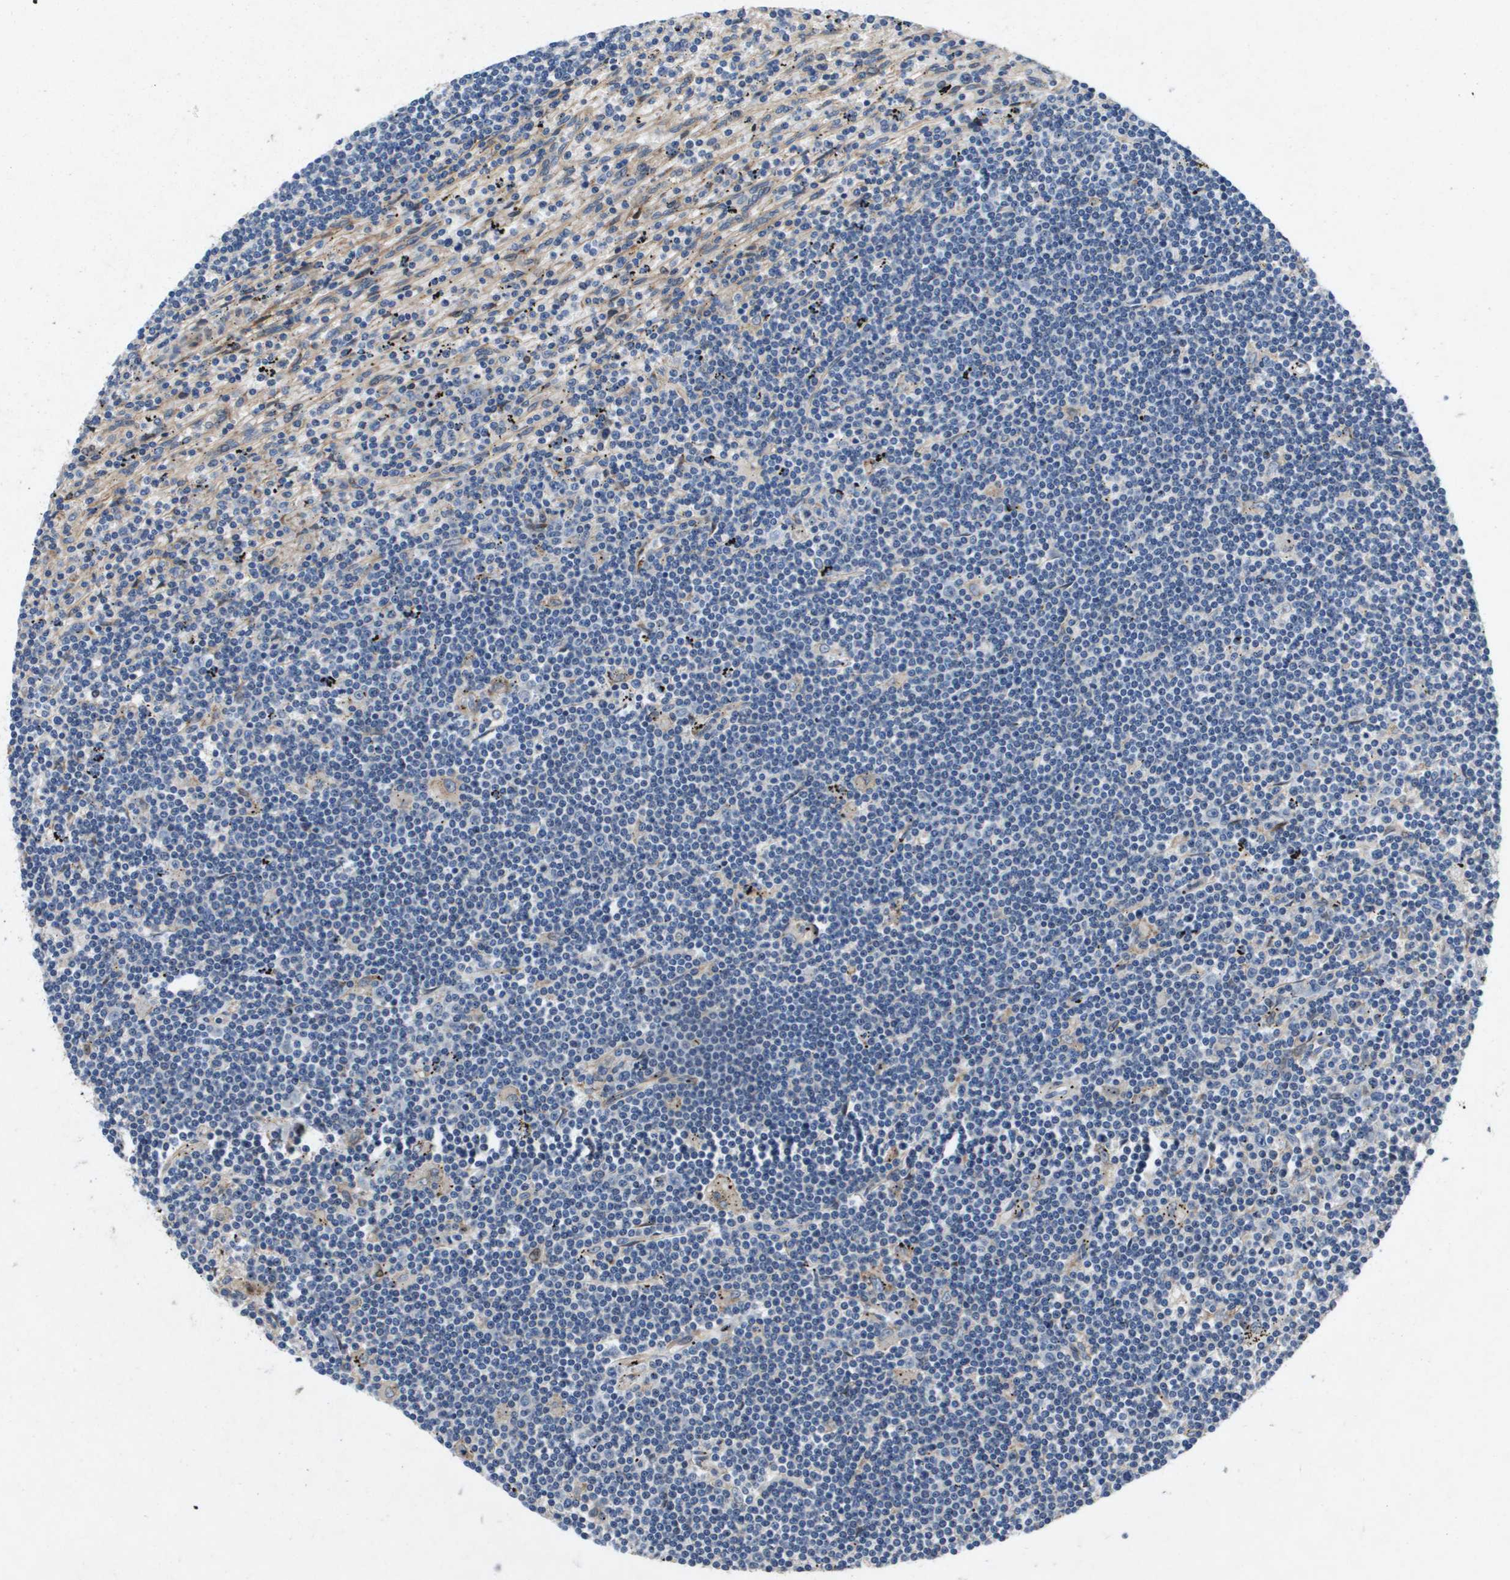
{"staining": {"intensity": "negative", "quantity": "none", "location": "none"}, "tissue": "lymphoma", "cell_type": "Tumor cells", "image_type": "cancer", "snomed": [{"axis": "morphology", "description": "Malignant lymphoma, non-Hodgkin's type, Low grade"}, {"axis": "topography", "description": "Spleen"}], "caption": "Lymphoma stained for a protein using immunohistochemistry (IHC) shows no staining tumor cells.", "gene": "ENTPD2", "patient": {"sex": "male", "age": 76}}